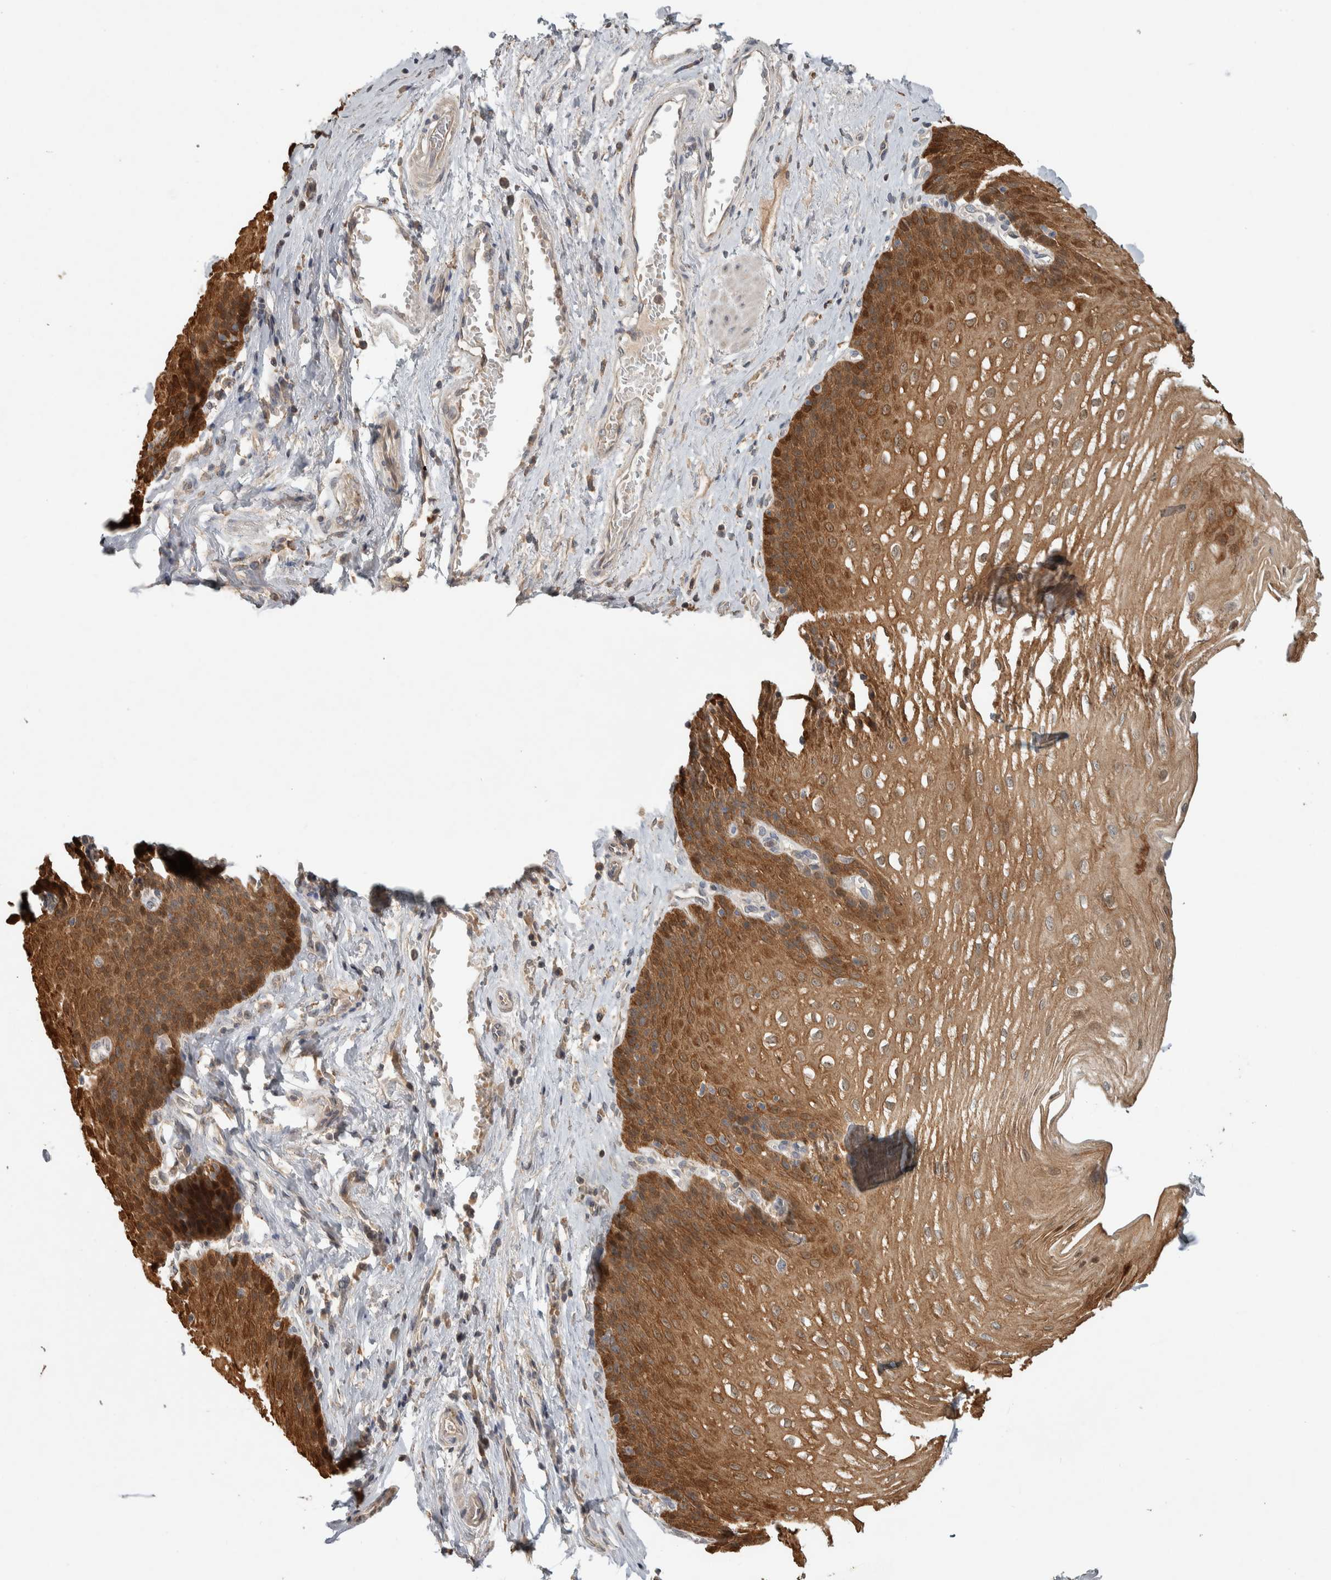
{"staining": {"intensity": "strong", "quantity": "25%-75%", "location": "cytoplasmic/membranous"}, "tissue": "esophagus", "cell_type": "Squamous epithelial cells", "image_type": "normal", "snomed": [{"axis": "morphology", "description": "Normal tissue, NOS"}, {"axis": "topography", "description": "Esophagus"}], "caption": "Immunohistochemical staining of benign esophagus demonstrates high levels of strong cytoplasmic/membranous positivity in approximately 25%-75% of squamous epithelial cells.", "gene": "EIF3H", "patient": {"sex": "male", "age": 48}}